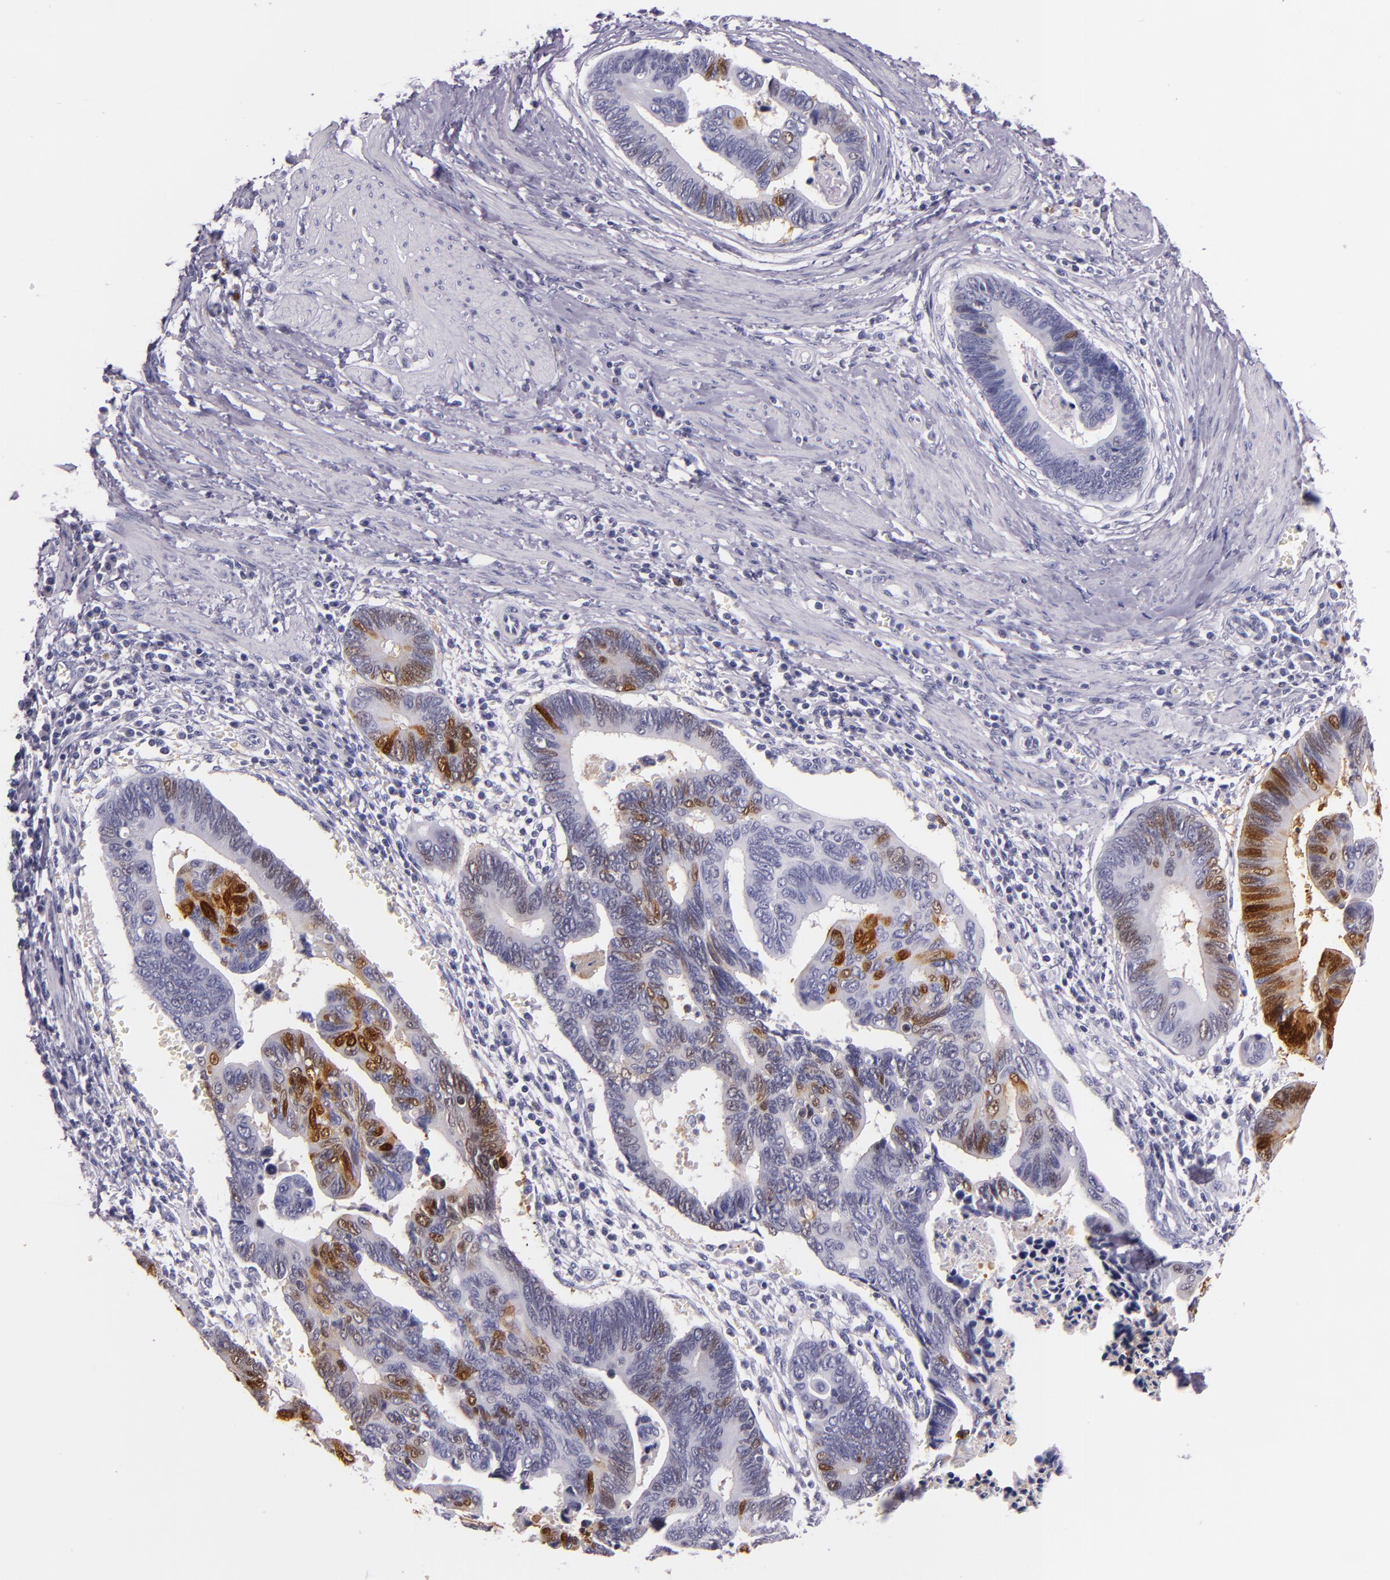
{"staining": {"intensity": "moderate", "quantity": "<25%", "location": "nuclear"}, "tissue": "pancreatic cancer", "cell_type": "Tumor cells", "image_type": "cancer", "snomed": [{"axis": "morphology", "description": "Adenocarcinoma, NOS"}, {"axis": "topography", "description": "Pancreas"}], "caption": "Pancreatic adenocarcinoma tissue demonstrates moderate nuclear staining in approximately <25% of tumor cells, visualized by immunohistochemistry. (DAB (3,3'-diaminobenzidine) IHC, brown staining for protein, blue staining for nuclei).", "gene": "MT1A", "patient": {"sex": "female", "age": 70}}